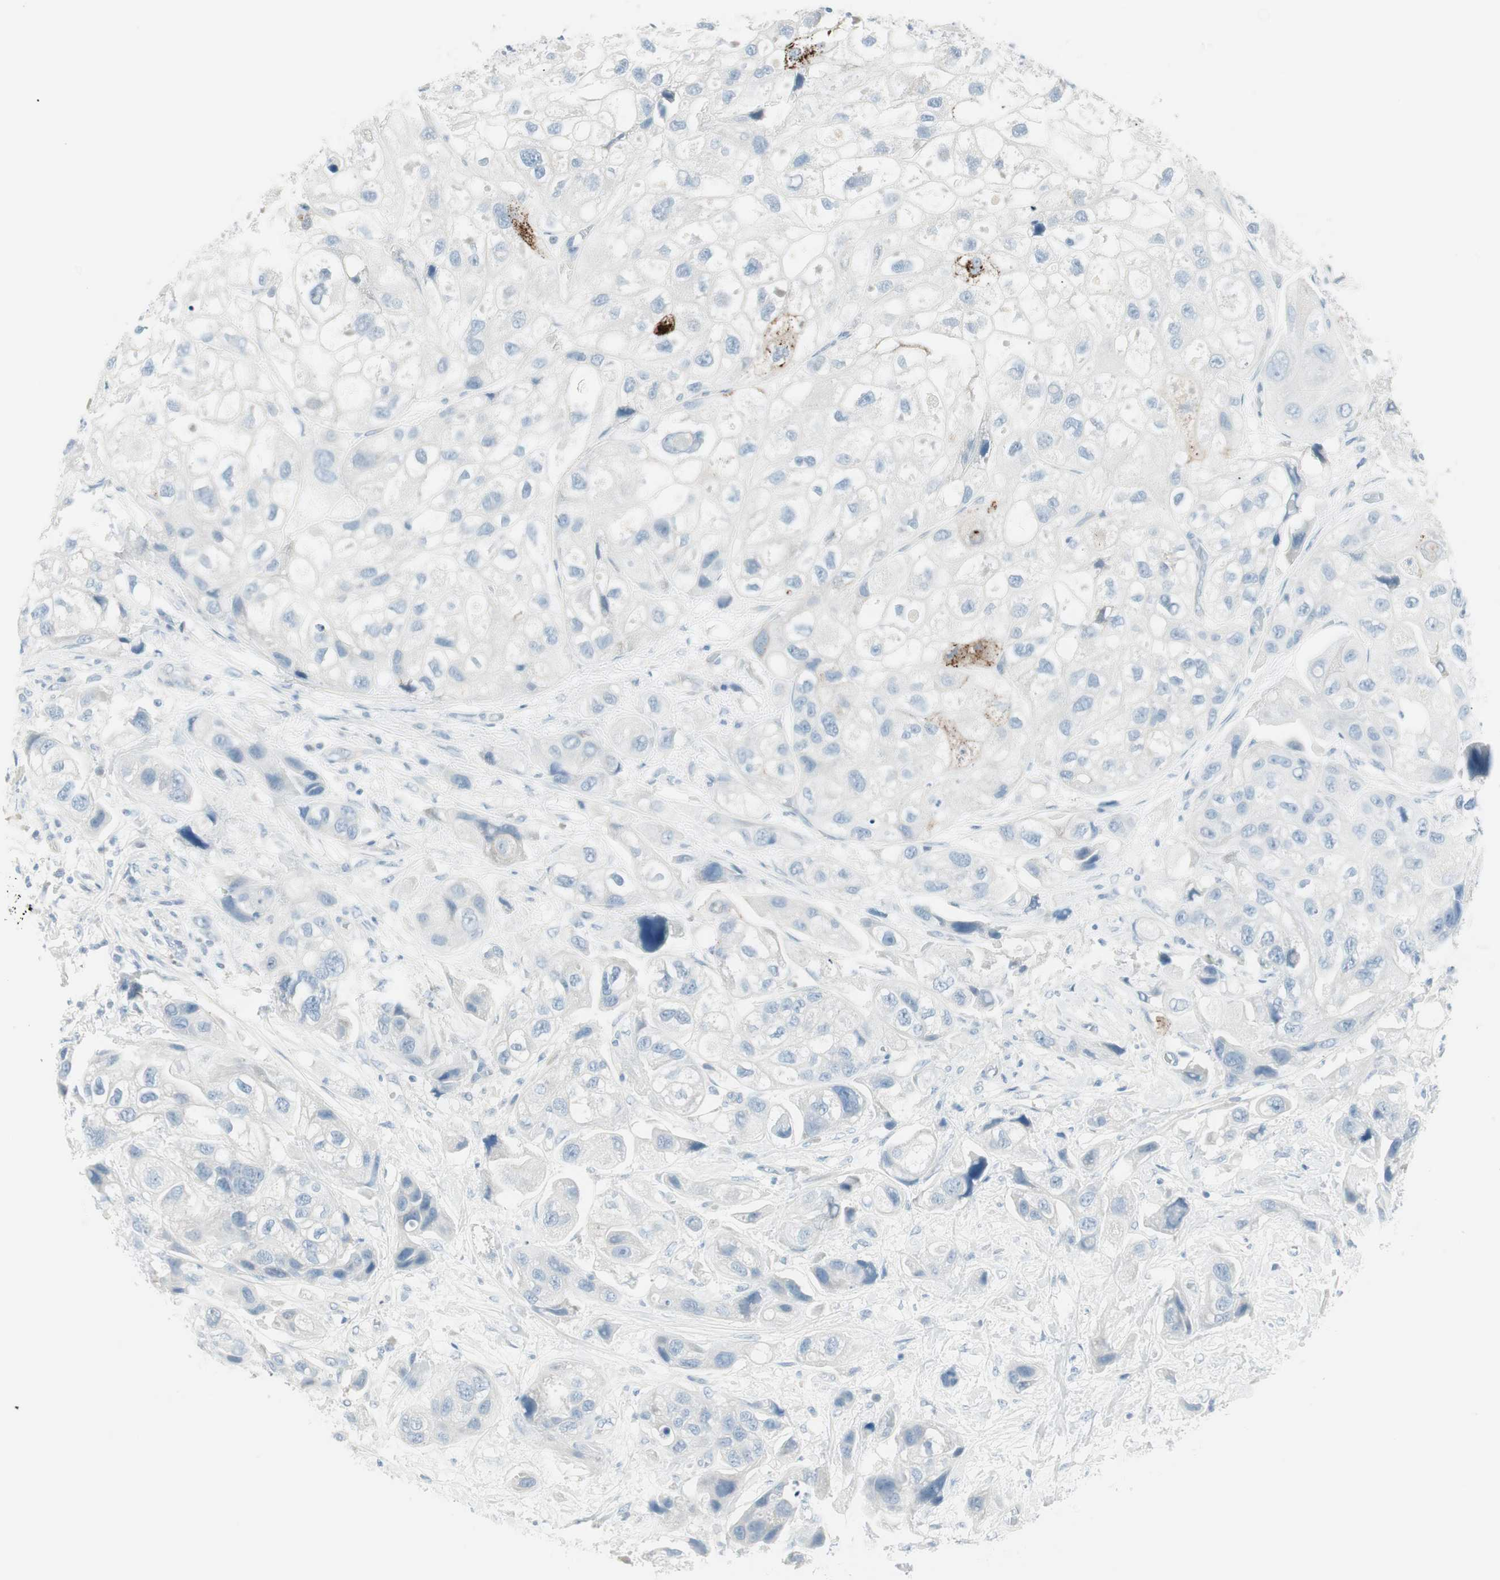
{"staining": {"intensity": "negative", "quantity": "none", "location": "none"}, "tissue": "urothelial cancer", "cell_type": "Tumor cells", "image_type": "cancer", "snomed": [{"axis": "morphology", "description": "Urothelial carcinoma, High grade"}, {"axis": "topography", "description": "Urinary bladder"}], "caption": "Tumor cells show no significant protein expression in high-grade urothelial carcinoma. (IHC, brightfield microscopy, high magnification).", "gene": "ITLN2", "patient": {"sex": "female", "age": 64}}